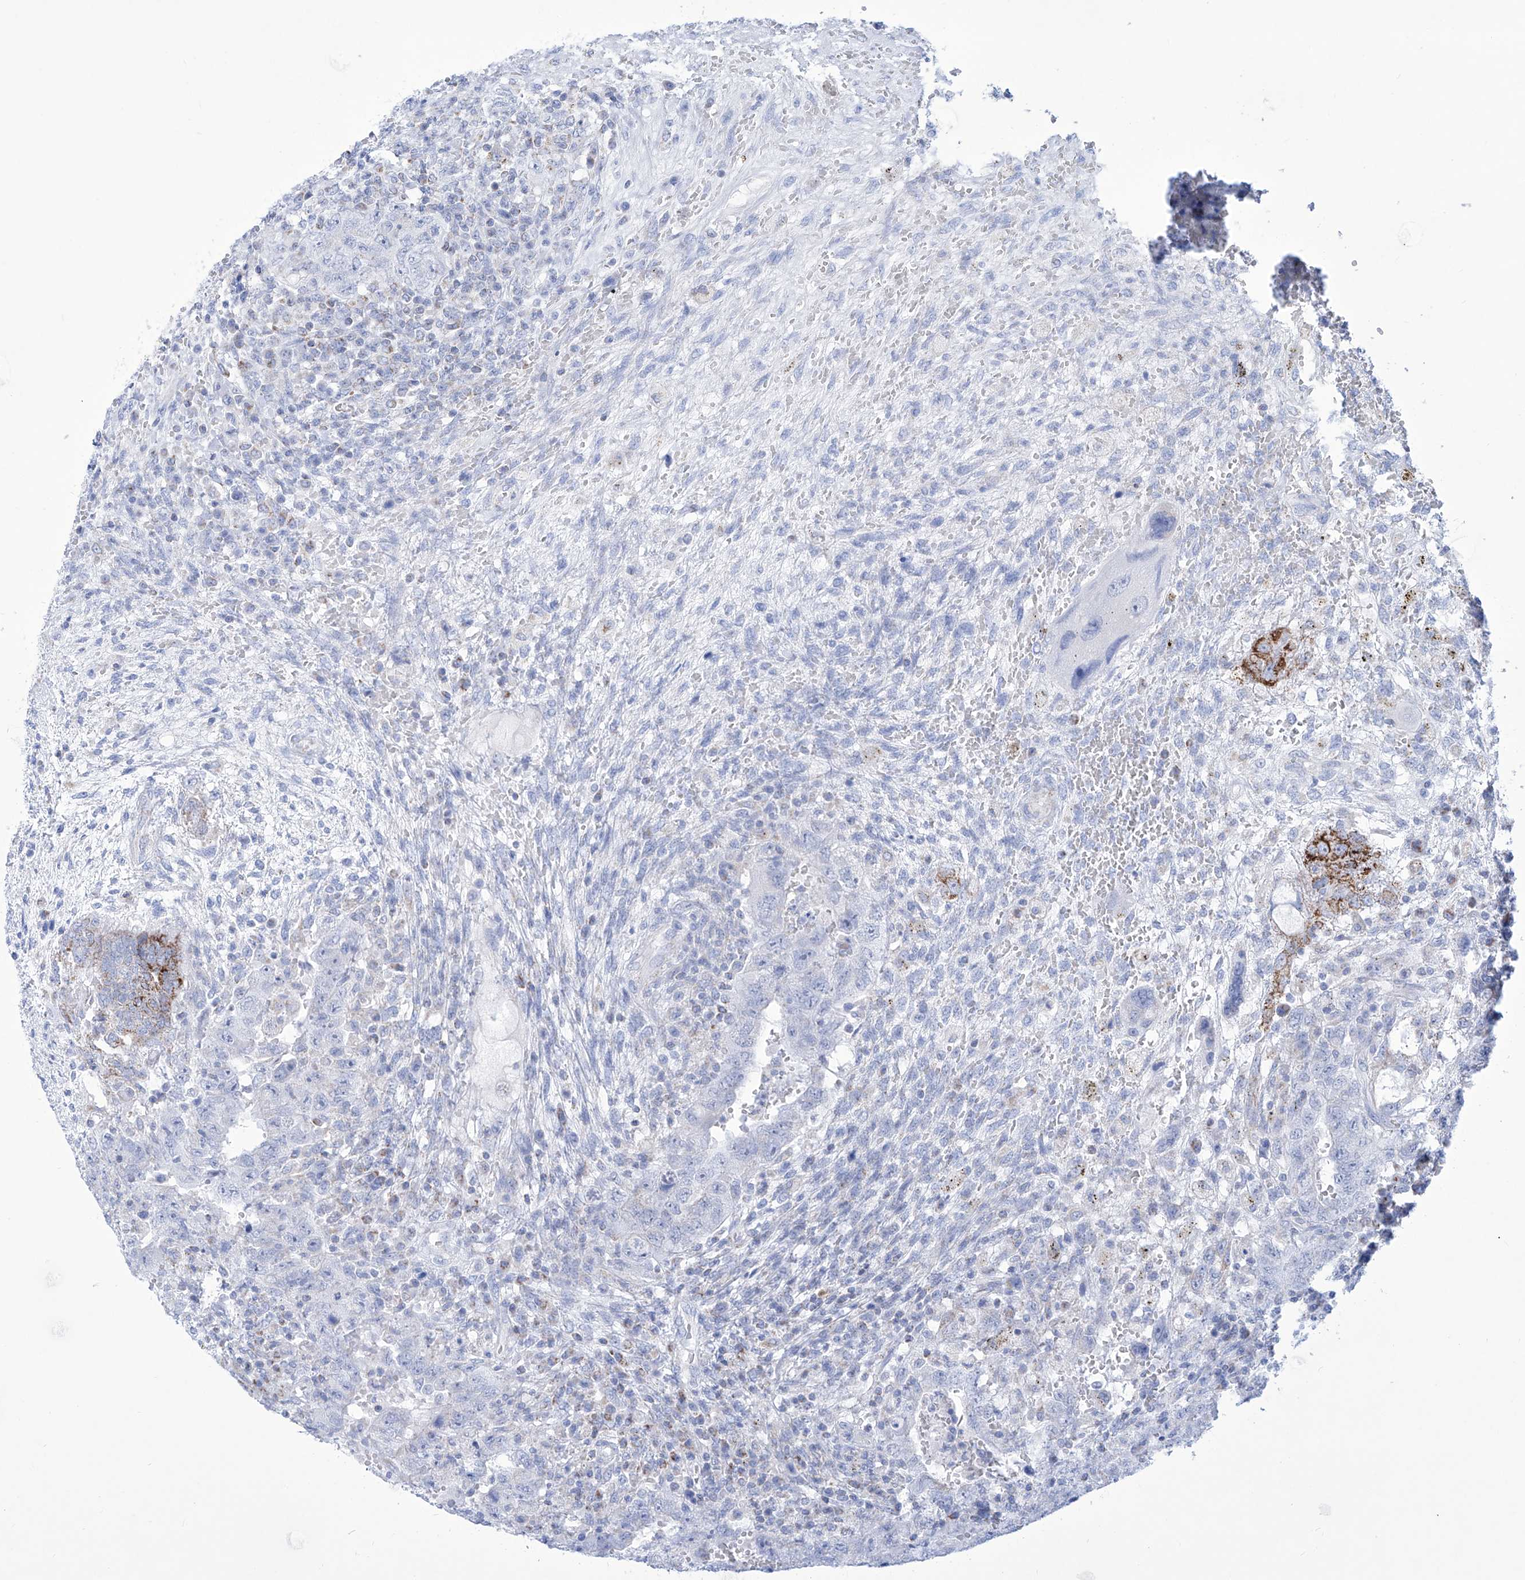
{"staining": {"intensity": "moderate", "quantity": "<25%", "location": "cytoplasmic/membranous"}, "tissue": "testis cancer", "cell_type": "Tumor cells", "image_type": "cancer", "snomed": [{"axis": "morphology", "description": "Carcinoma, Embryonal, NOS"}, {"axis": "topography", "description": "Testis"}], "caption": "An immunohistochemistry (IHC) histopathology image of neoplastic tissue is shown. Protein staining in brown shows moderate cytoplasmic/membranous positivity in testis cancer (embryonal carcinoma) within tumor cells.", "gene": "ALDH6A1", "patient": {"sex": "male", "age": 26}}